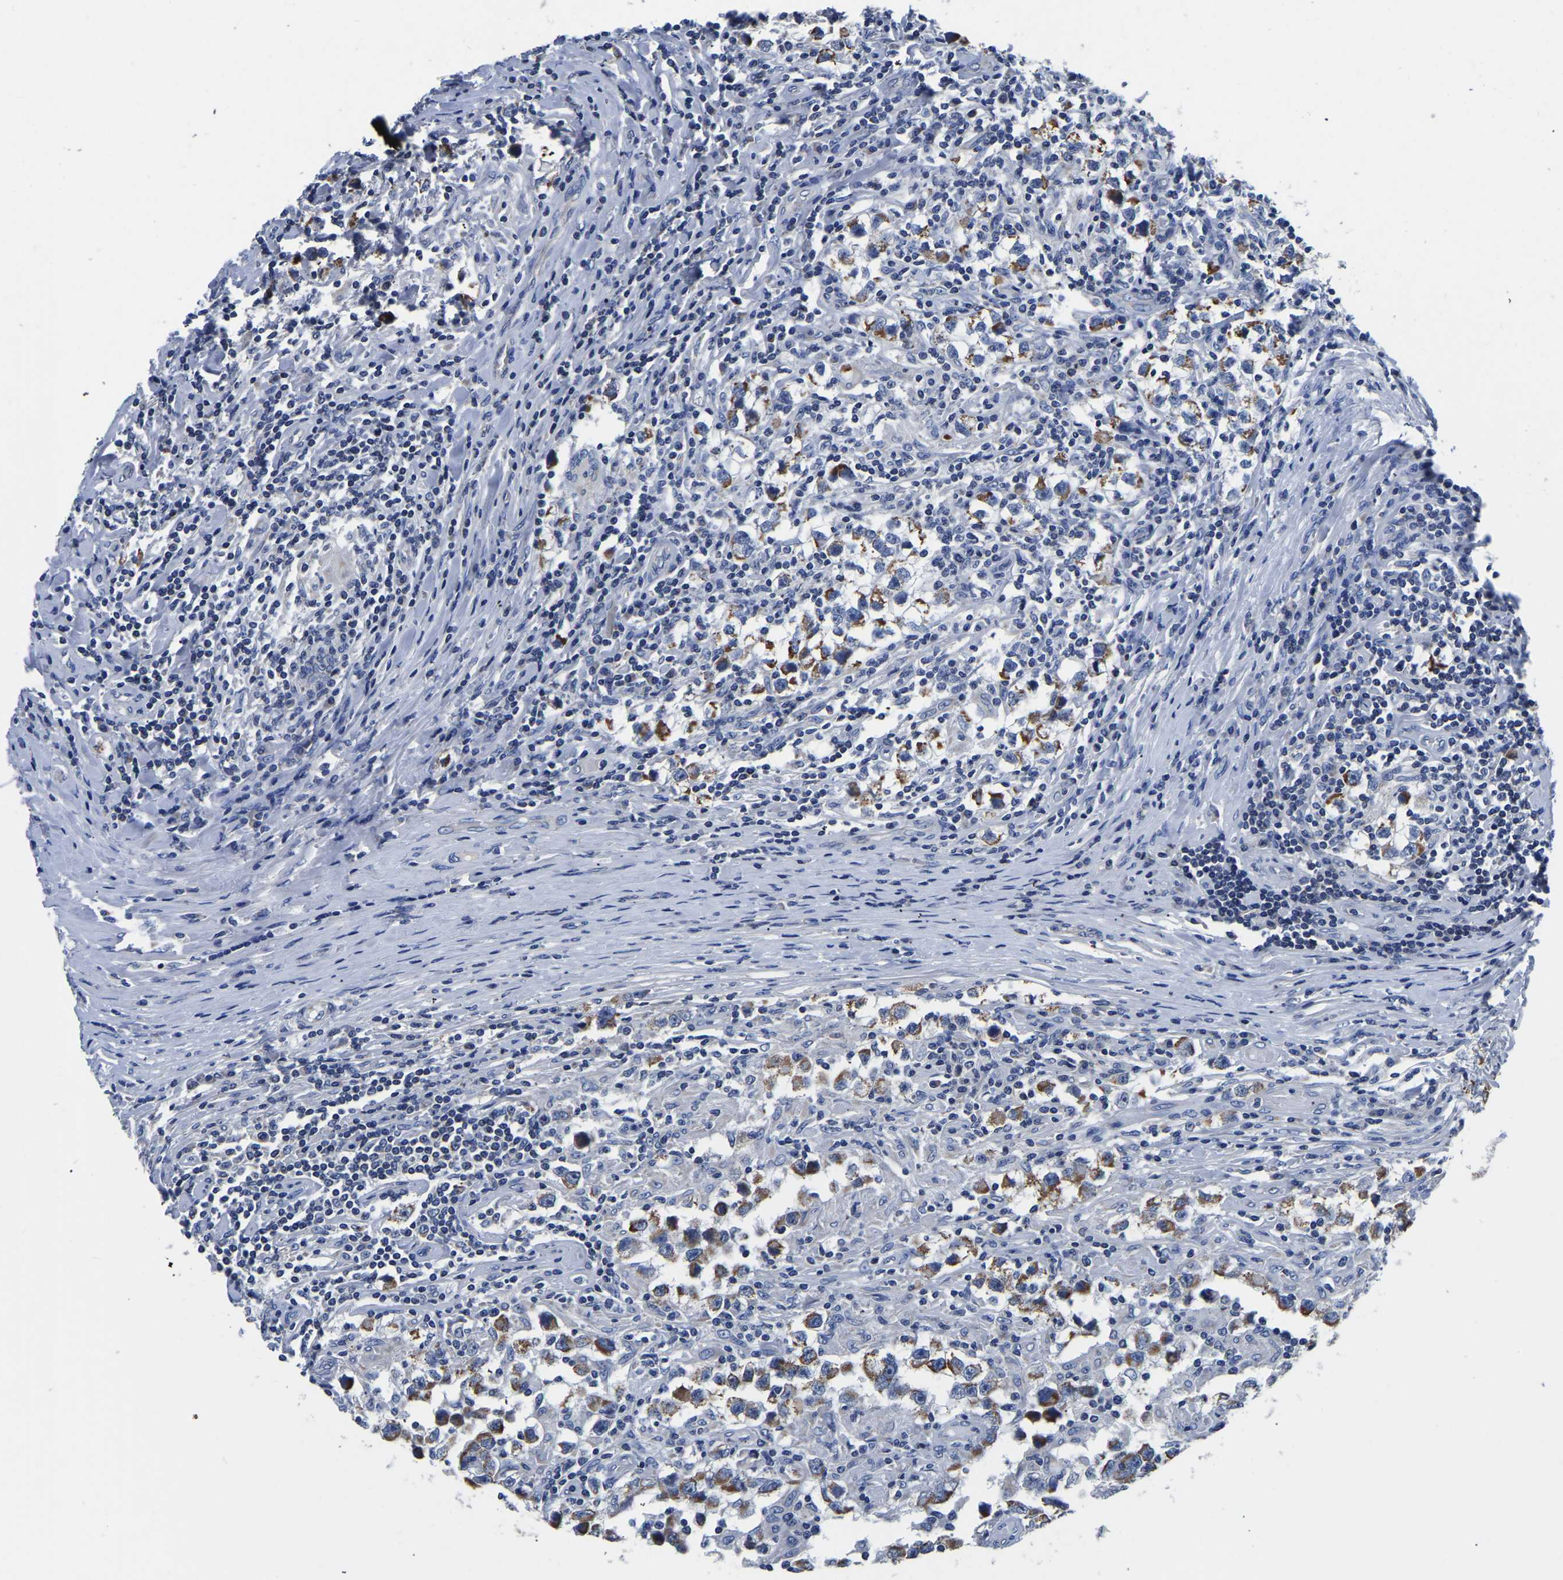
{"staining": {"intensity": "moderate", "quantity": ">75%", "location": "cytoplasmic/membranous"}, "tissue": "testis cancer", "cell_type": "Tumor cells", "image_type": "cancer", "snomed": [{"axis": "morphology", "description": "Carcinoma, Embryonal, NOS"}, {"axis": "topography", "description": "Testis"}], "caption": "Immunohistochemical staining of human embryonal carcinoma (testis) reveals moderate cytoplasmic/membranous protein staining in approximately >75% of tumor cells.", "gene": "FGD5", "patient": {"sex": "male", "age": 21}}